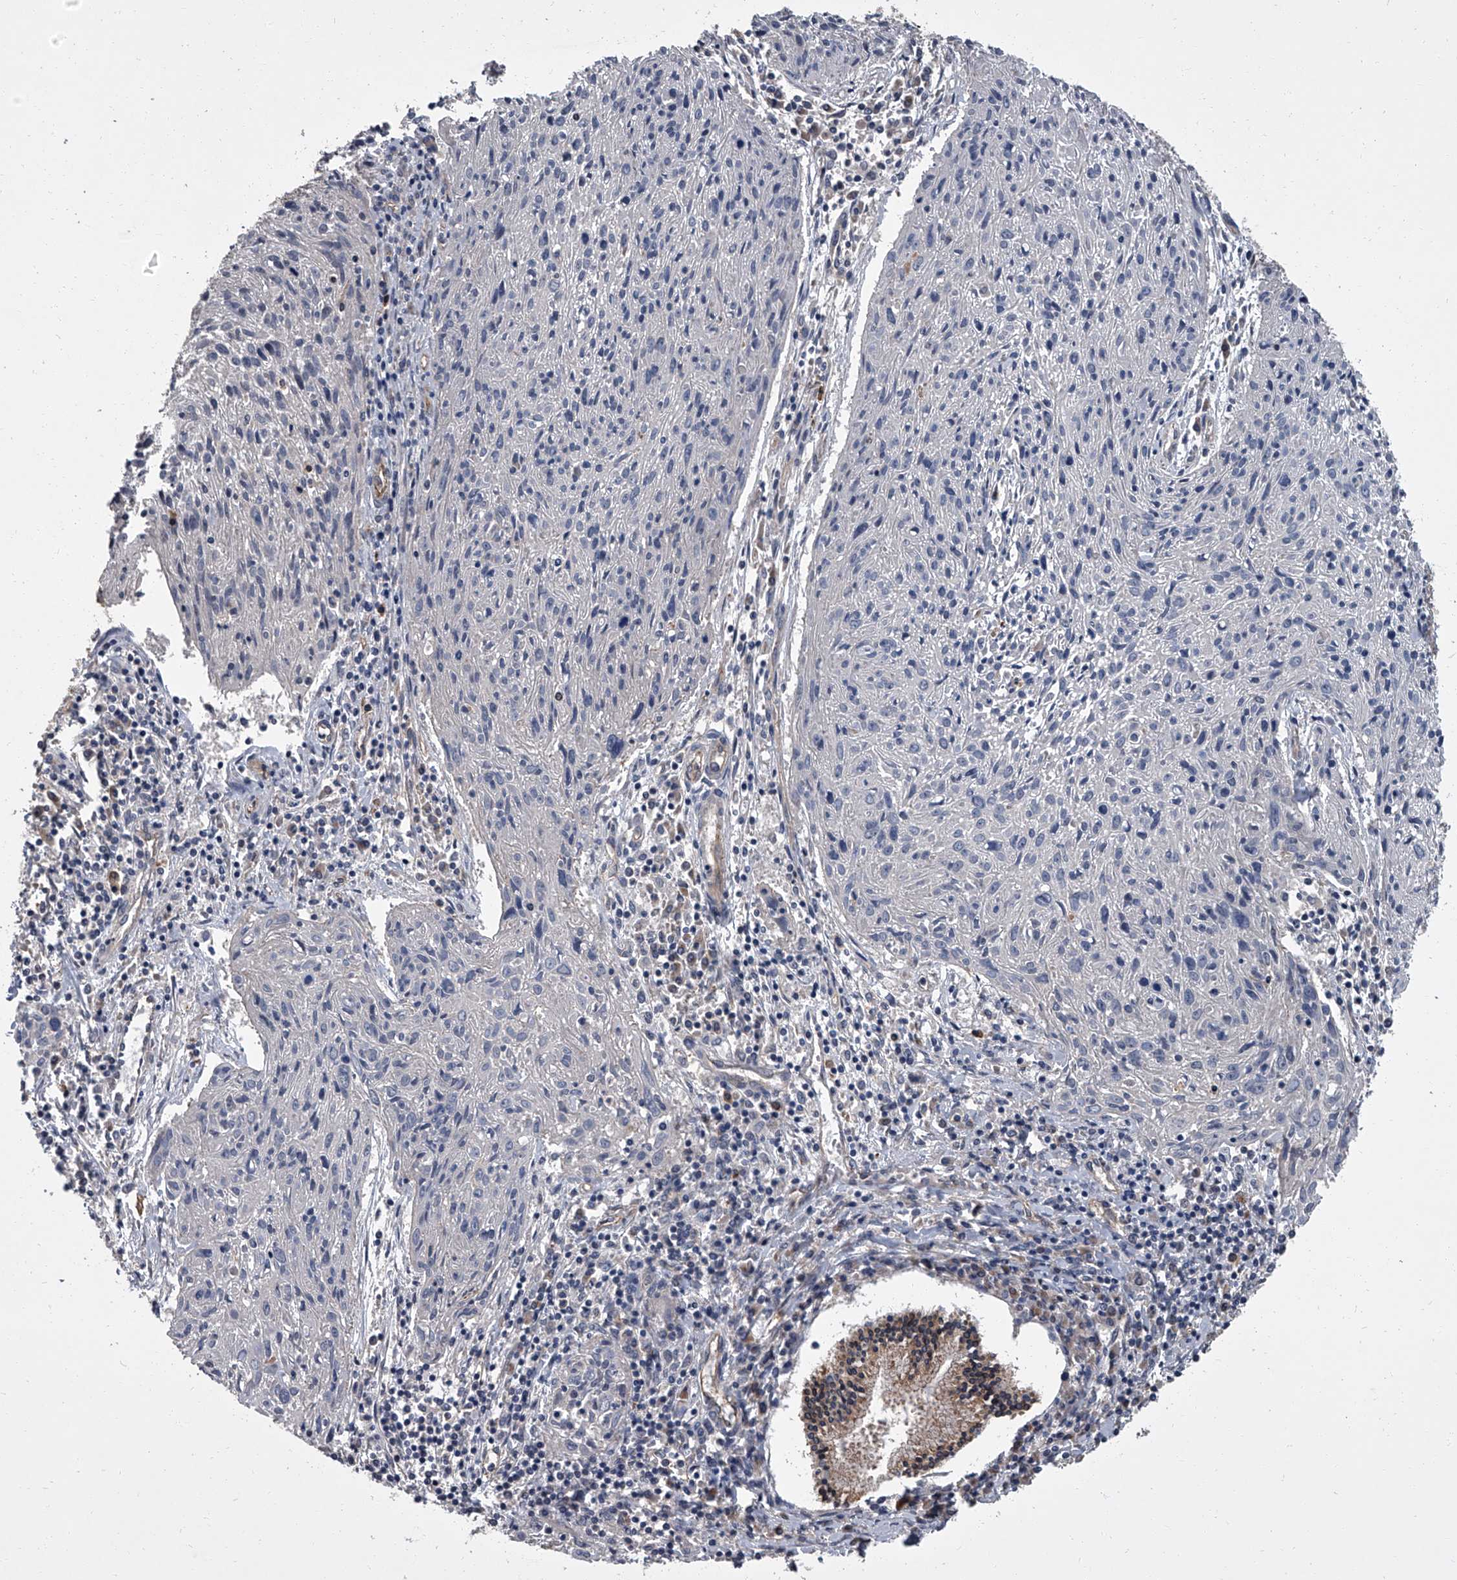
{"staining": {"intensity": "negative", "quantity": "none", "location": "none"}, "tissue": "cervical cancer", "cell_type": "Tumor cells", "image_type": "cancer", "snomed": [{"axis": "morphology", "description": "Squamous cell carcinoma, NOS"}, {"axis": "topography", "description": "Cervix"}], "caption": "This is an immunohistochemistry micrograph of human cervical cancer. There is no staining in tumor cells.", "gene": "SIRT4", "patient": {"sex": "female", "age": 51}}